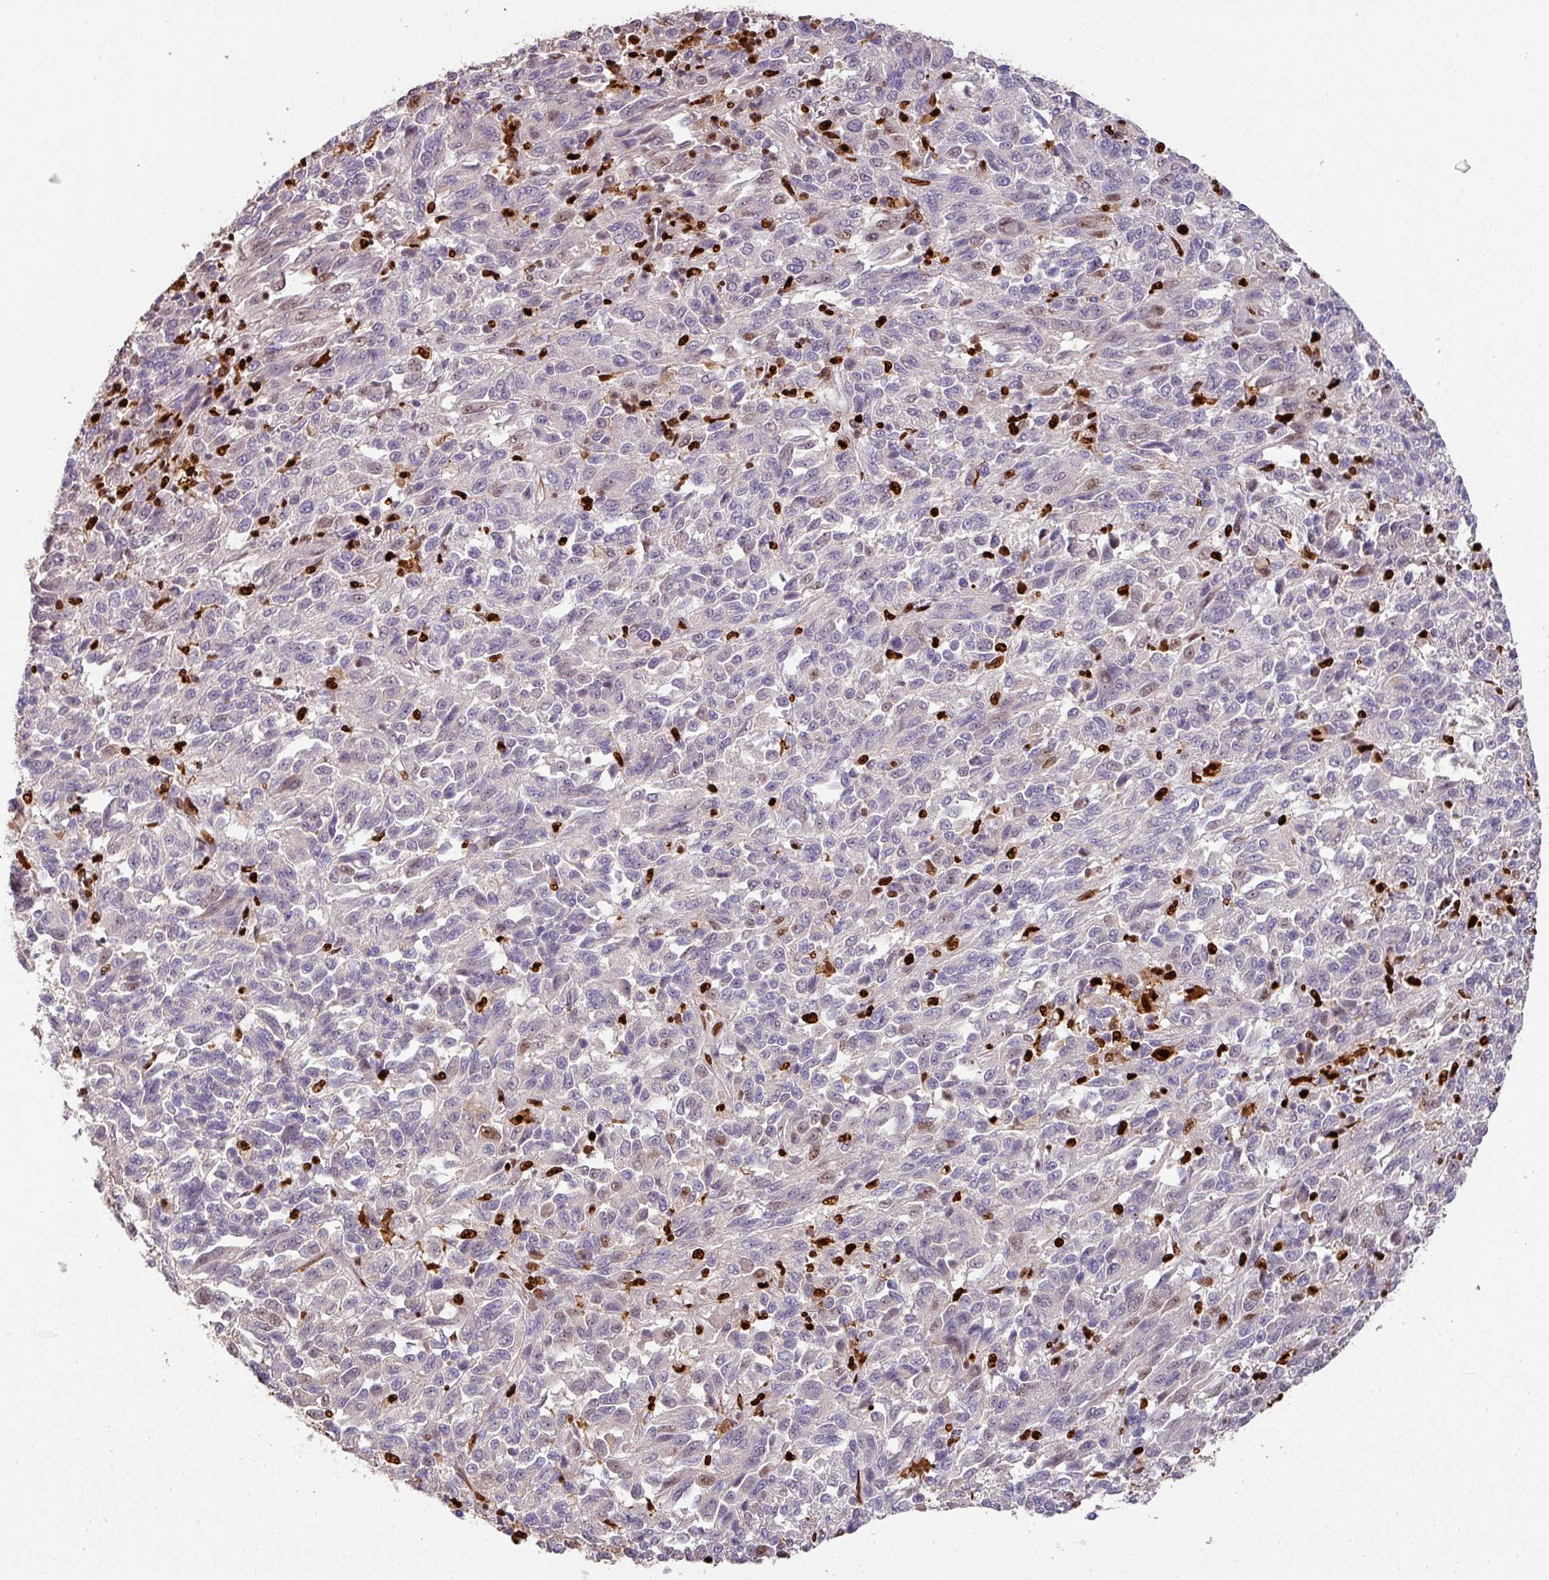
{"staining": {"intensity": "weak", "quantity": "<25%", "location": "nuclear"}, "tissue": "melanoma", "cell_type": "Tumor cells", "image_type": "cancer", "snomed": [{"axis": "morphology", "description": "Malignant melanoma, Metastatic site"}, {"axis": "topography", "description": "Lung"}], "caption": "IHC micrograph of neoplastic tissue: melanoma stained with DAB (3,3'-diaminobenzidine) shows no significant protein expression in tumor cells. The staining is performed using DAB brown chromogen with nuclei counter-stained in using hematoxylin.", "gene": "SAMHD1", "patient": {"sex": "male", "age": 64}}